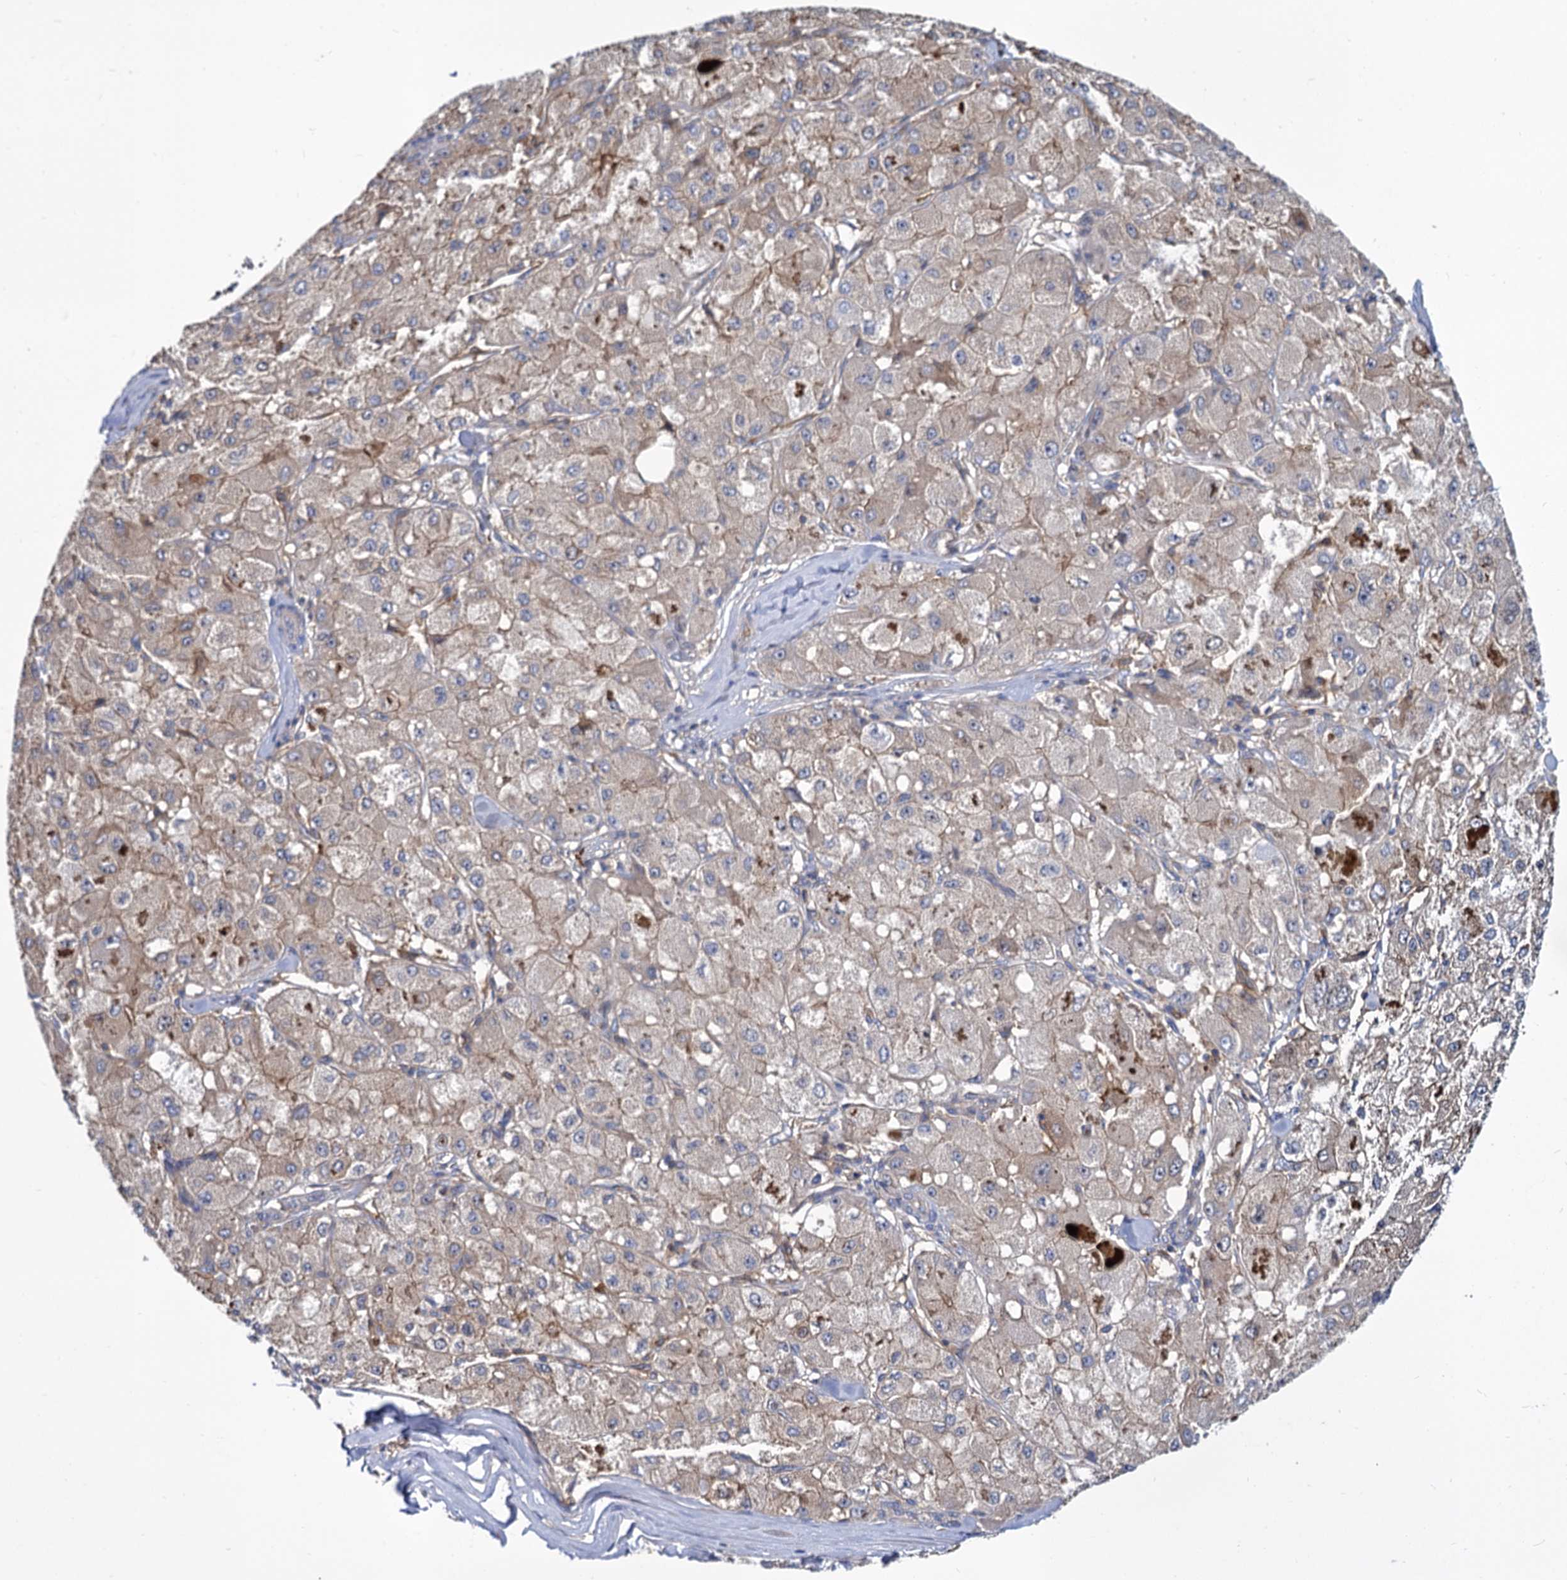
{"staining": {"intensity": "weak", "quantity": "<25%", "location": "cytoplasmic/membranous"}, "tissue": "liver cancer", "cell_type": "Tumor cells", "image_type": "cancer", "snomed": [{"axis": "morphology", "description": "Carcinoma, Hepatocellular, NOS"}, {"axis": "topography", "description": "Liver"}], "caption": "This is a photomicrograph of immunohistochemistry staining of liver cancer (hepatocellular carcinoma), which shows no expression in tumor cells.", "gene": "GCLC", "patient": {"sex": "male", "age": 80}}